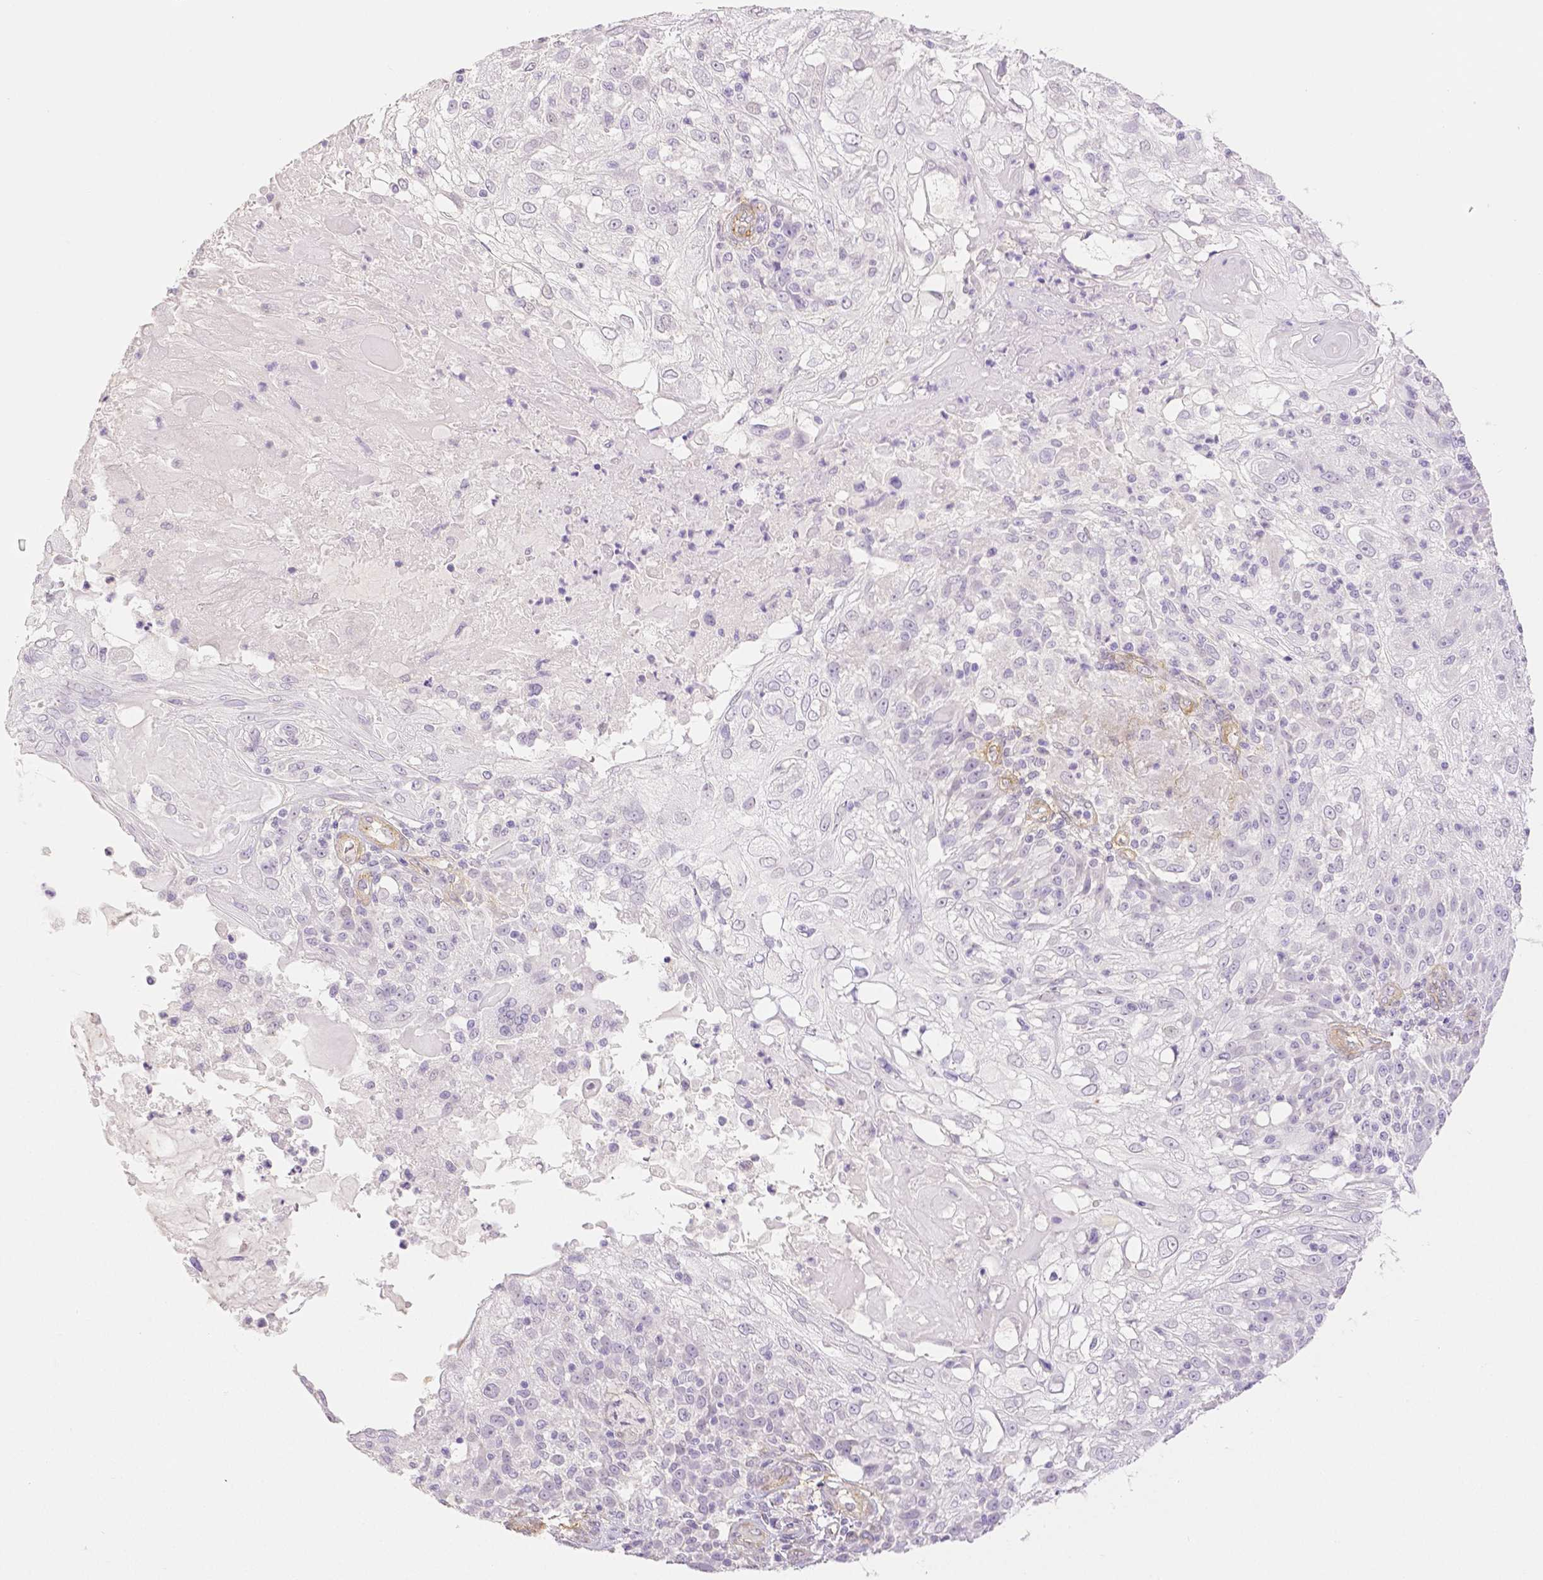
{"staining": {"intensity": "negative", "quantity": "none", "location": "none"}, "tissue": "skin cancer", "cell_type": "Tumor cells", "image_type": "cancer", "snomed": [{"axis": "morphology", "description": "Normal tissue, NOS"}, {"axis": "morphology", "description": "Squamous cell carcinoma, NOS"}, {"axis": "topography", "description": "Skin"}], "caption": "Immunohistochemistry histopathology image of human squamous cell carcinoma (skin) stained for a protein (brown), which shows no positivity in tumor cells.", "gene": "THY1", "patient": {"sex": "female", "age": 83}}